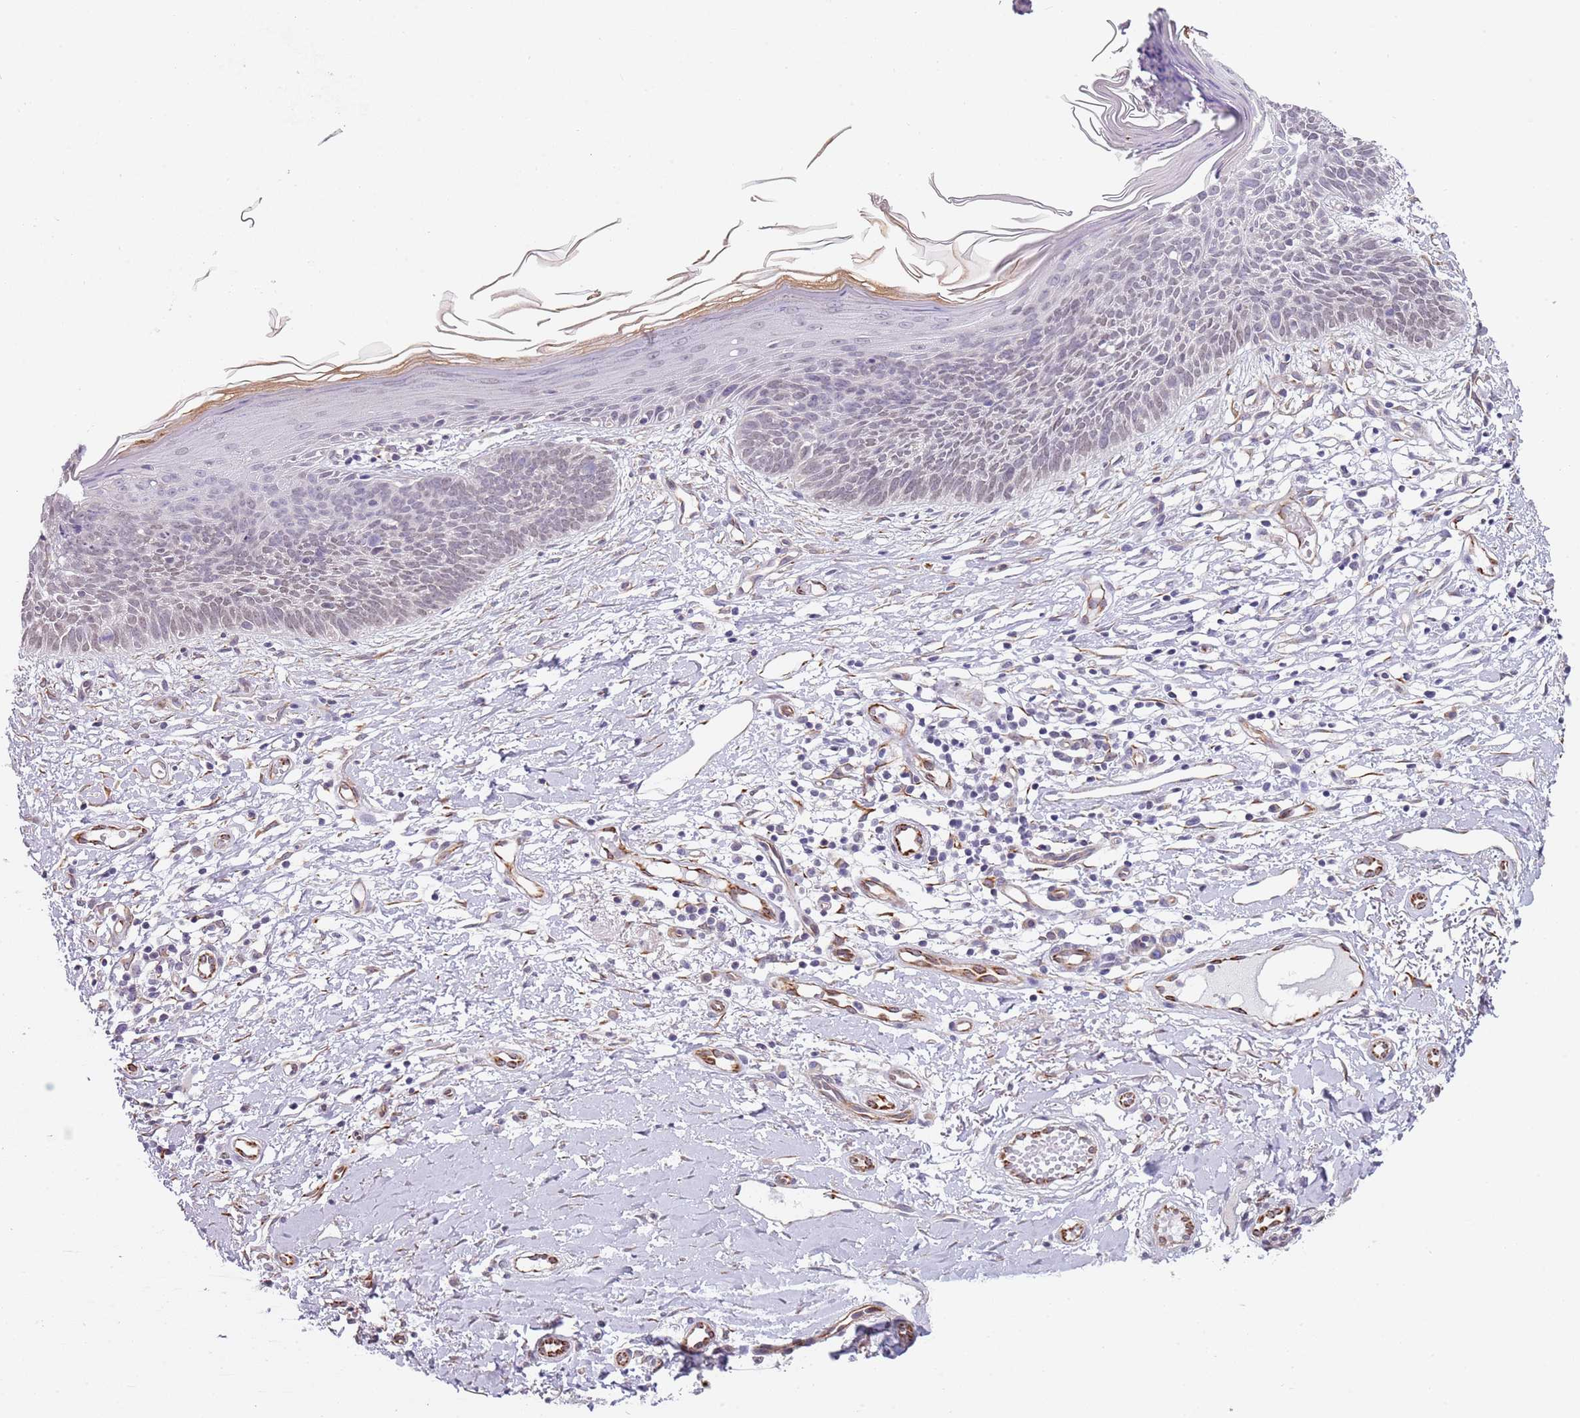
{"staining": {"intensity": "negative", "quantity": "none", "location": "none"}, "tissue": "skin cancer", "cell_type": "Tumor cells", "image_type": "cancer", "snomed": [{"axis": "morphology", "description": "Basal cell carcinoma"}, {"axis": "topography", "description": "Skin"}], "caption": "Skin cancer (basal cell carcinoma) was stained to show a protein in brown. There is no significant positivity in tumor cells.", "gene": "NBPF3", "patient": {"sex": "male", "age": 78}}